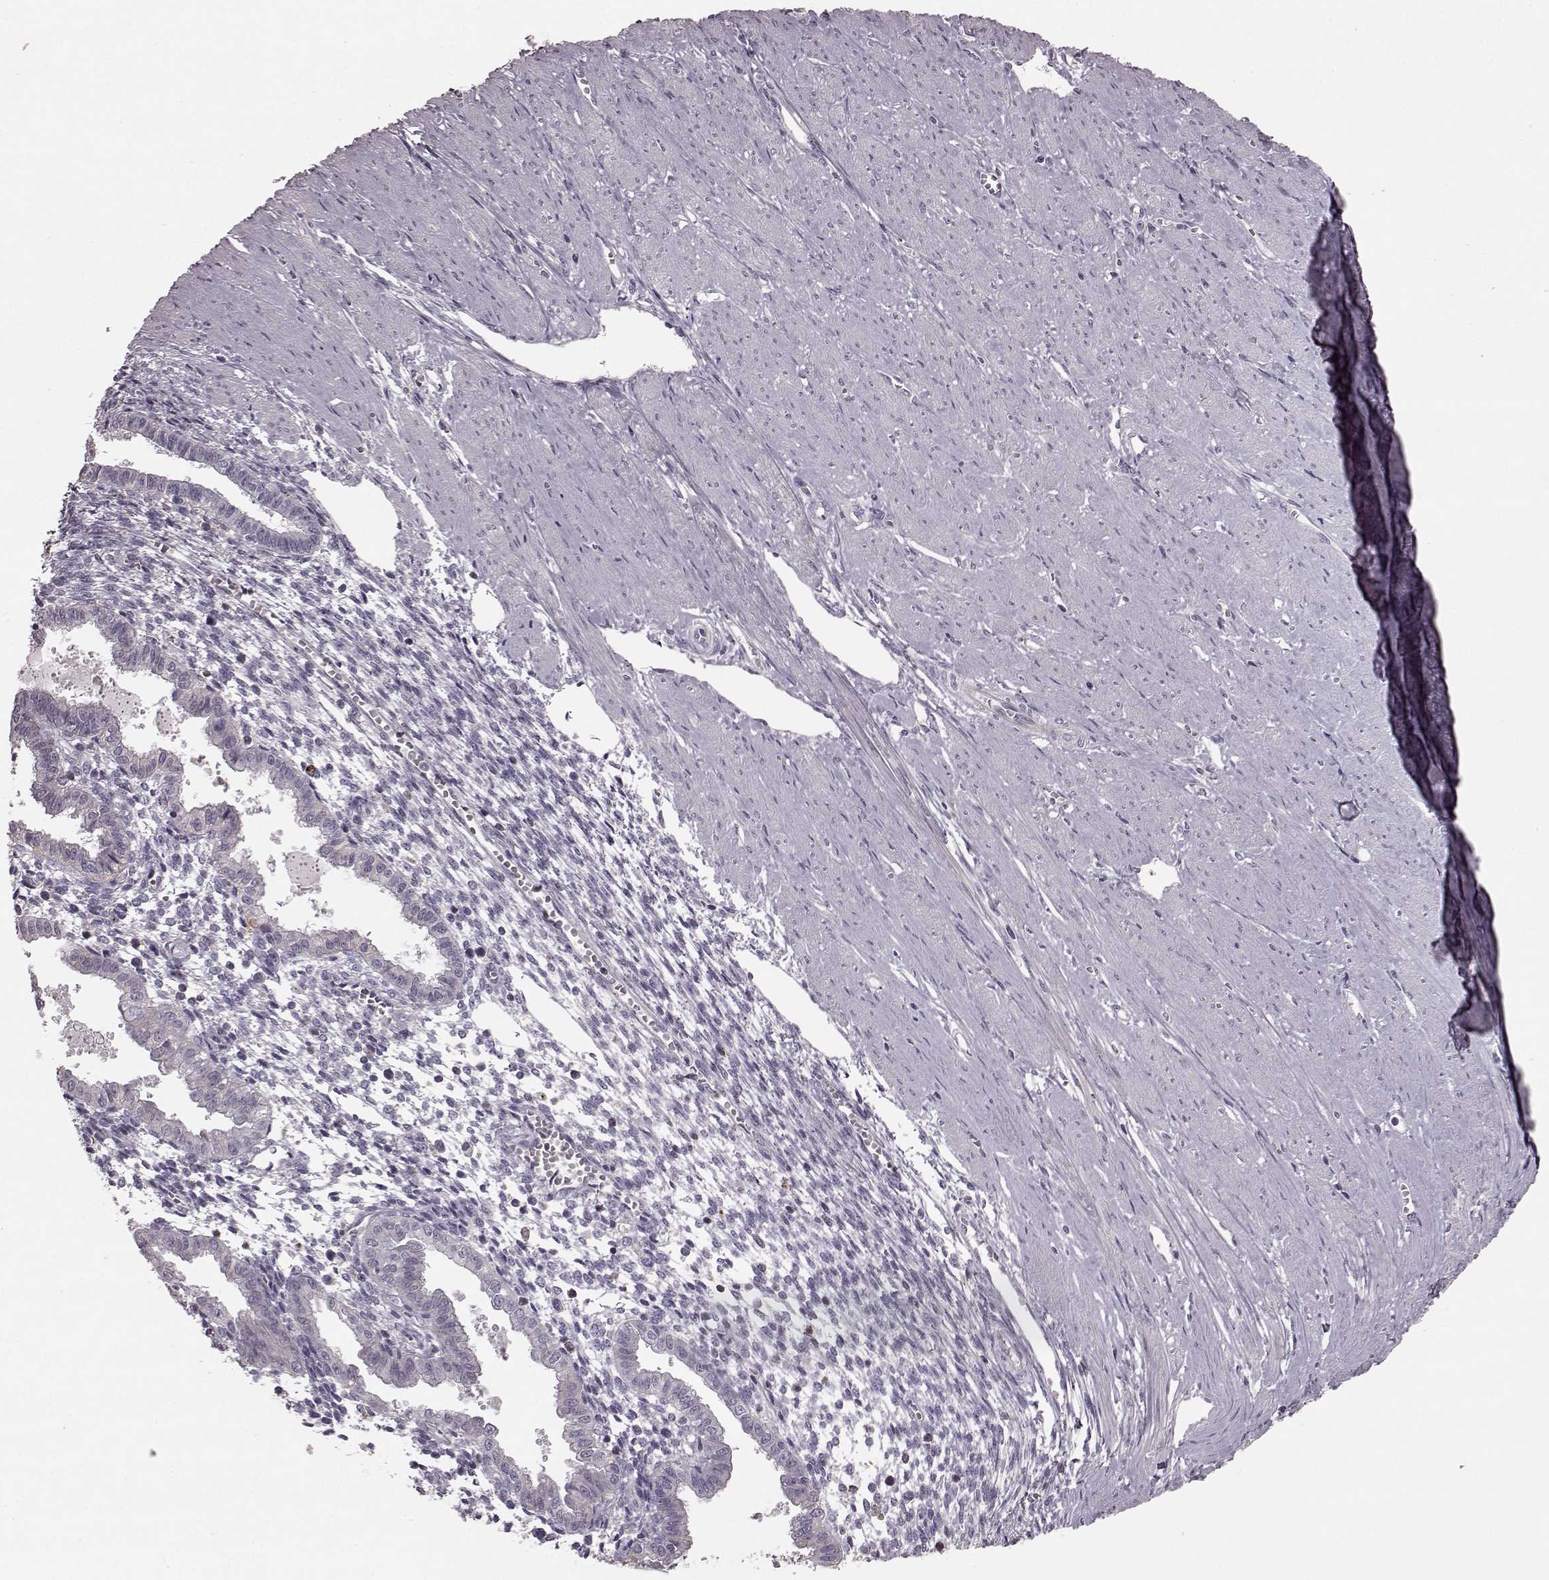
{"staining": {"intensity": "negative", "quantity": "none", "location": "none"}, "tissue": "endometrium", "cell_type": "Cells in endometrial stroma", "image_type": "normal", "snomed": [{"axis": "morphology", "description": "Normal tissue, NOS"}, {"axis": "topography", "description": "Endometrium"}], "caption": "Protein analysis of normal endometrium exhibits no significant positivity in cells in endometrial stroma.", "gene": "PDCD1", "patient": {"sex": "female", "age": 37}}